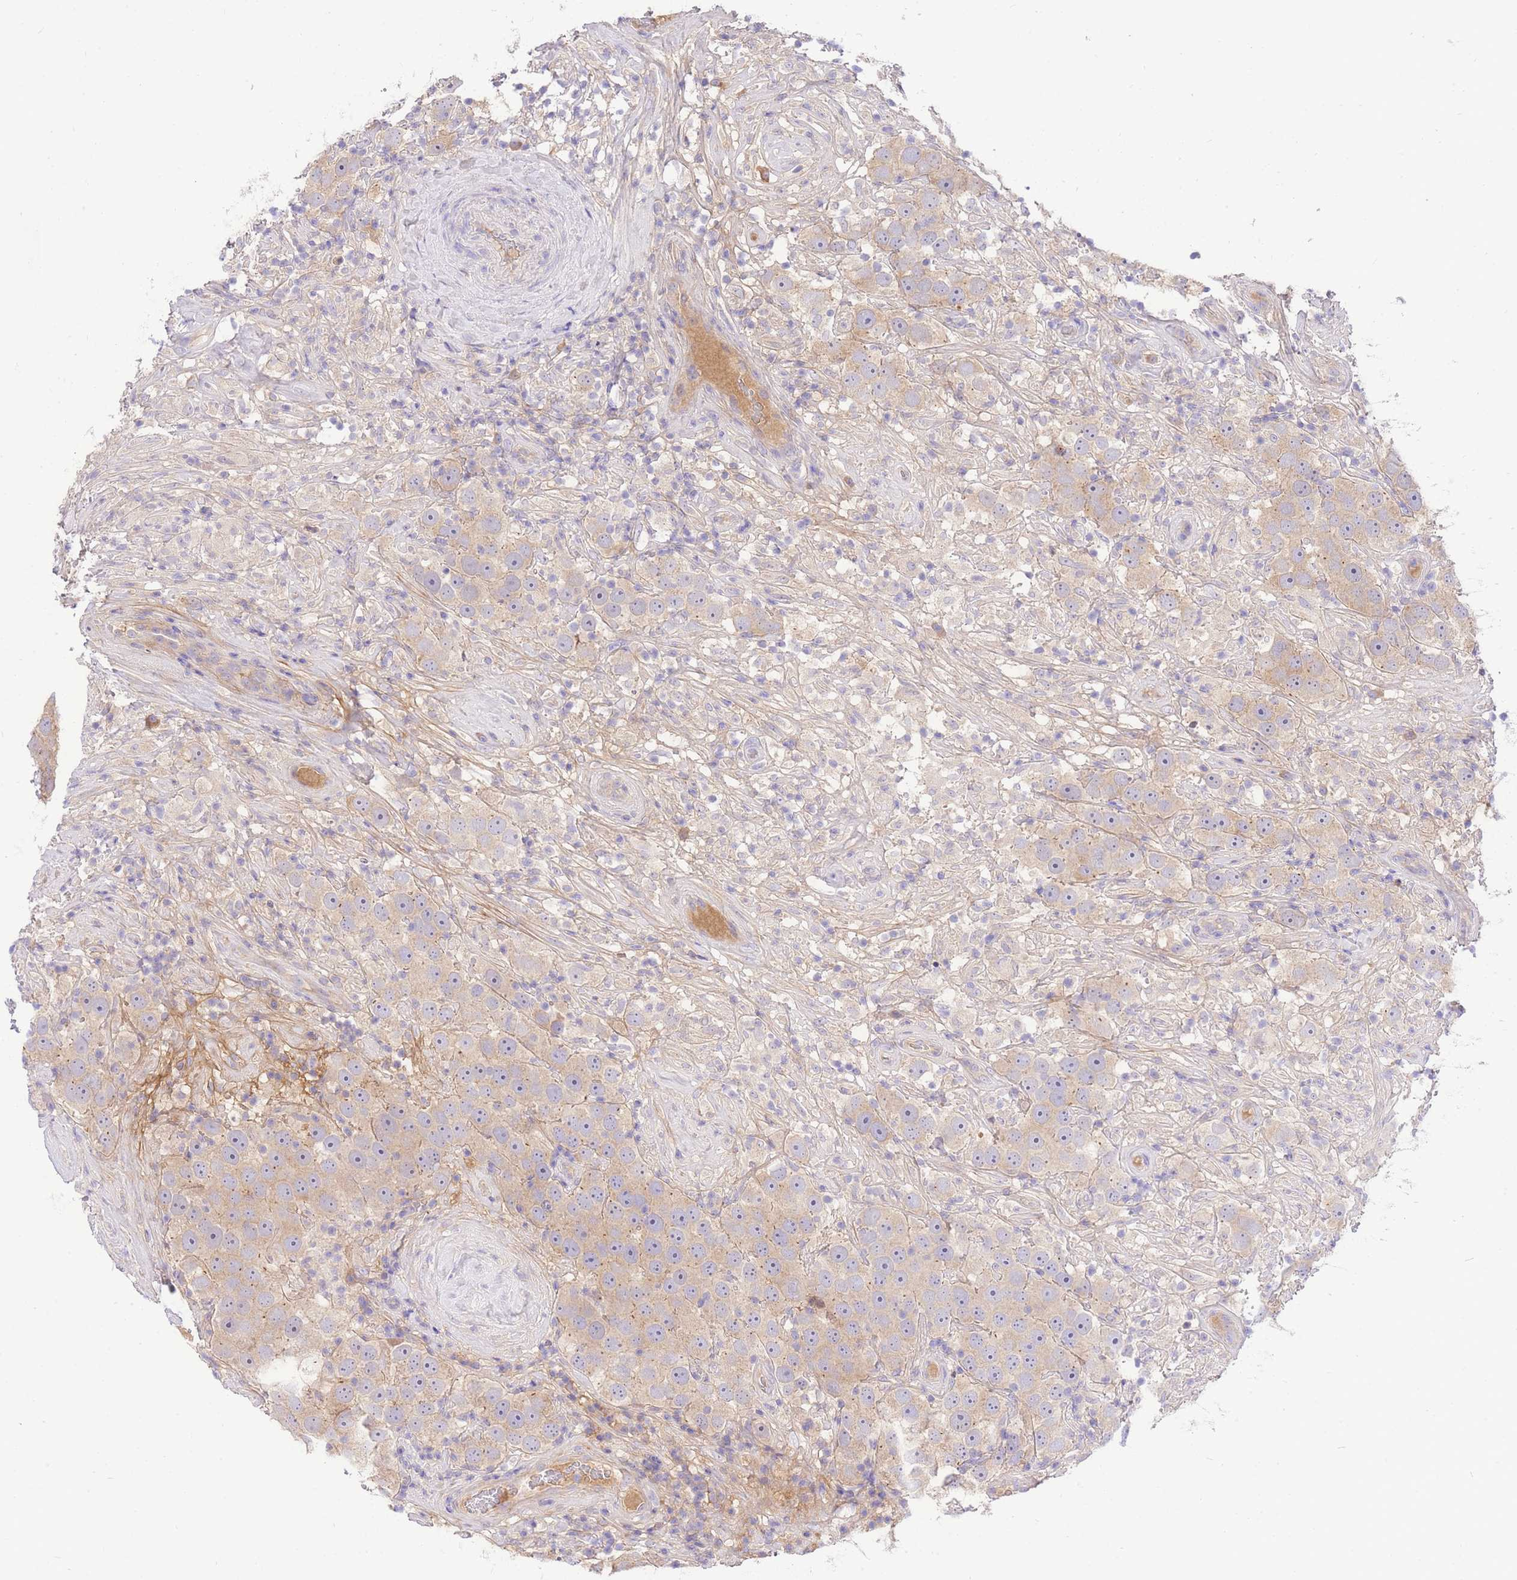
{"staining": {"intensity": "weak", "quantity": ">75%", "location": "cytoplasmic/membranous"}, "tissue": "testis cancer", "cell_type": "Tumor cells", "image_type": "cancer", "snomed": [{"axis": "morphology", "description": "Seminoma, NOS"}, {"axis": "topography", "description": "Testis"}], "caption": "Protein expression analysis of human testis seminoma reveals weak cytoplasmic/membranous positivity in approximately >75% of tumor cells. (Brightfield microscopy of DAB IHC at high magnification).", "gene": "LIPH", "patient": {"sex": "male", "age": 49}}